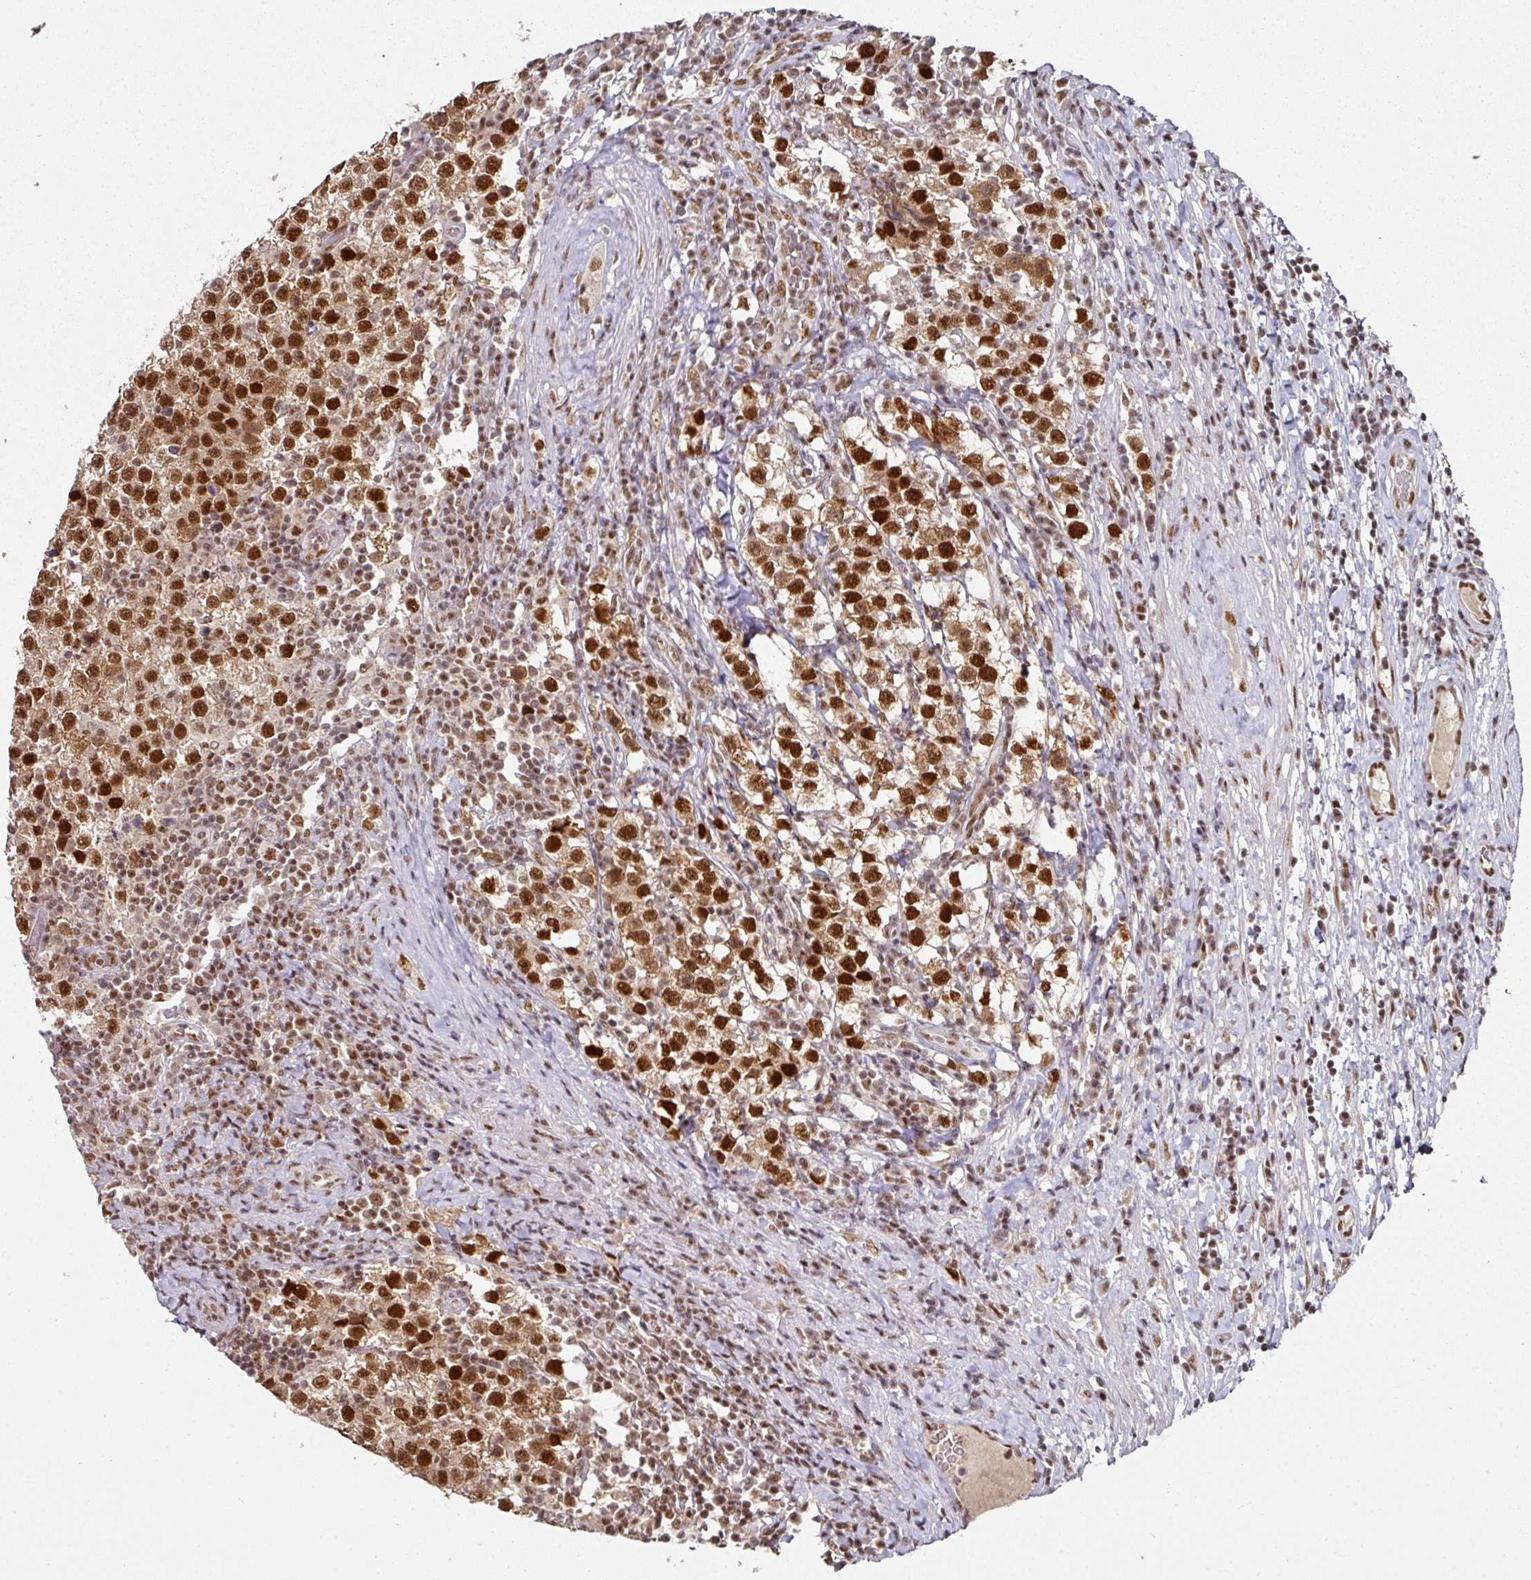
{"staining": {"intensity": "strong", "quantity": ">75%", "location": "nuclear"}, "tissue": "testis cancer", "cell_type": "Tumor cells", "image_type": "cancer", "snomed": [{"axis": "morphology", "description": "Seminoma, NOS"}, {"axis": "topography", "description": "Testis"}], "caption": "Strong nuclear protein expression is appreciated in about >75% of tumor cells in testis cancer. (brown staining indicates protein expression, while blue staining denotes nuclei).", "gene": "MEPCE", "patient": {"sex": "male", "age": 34}}